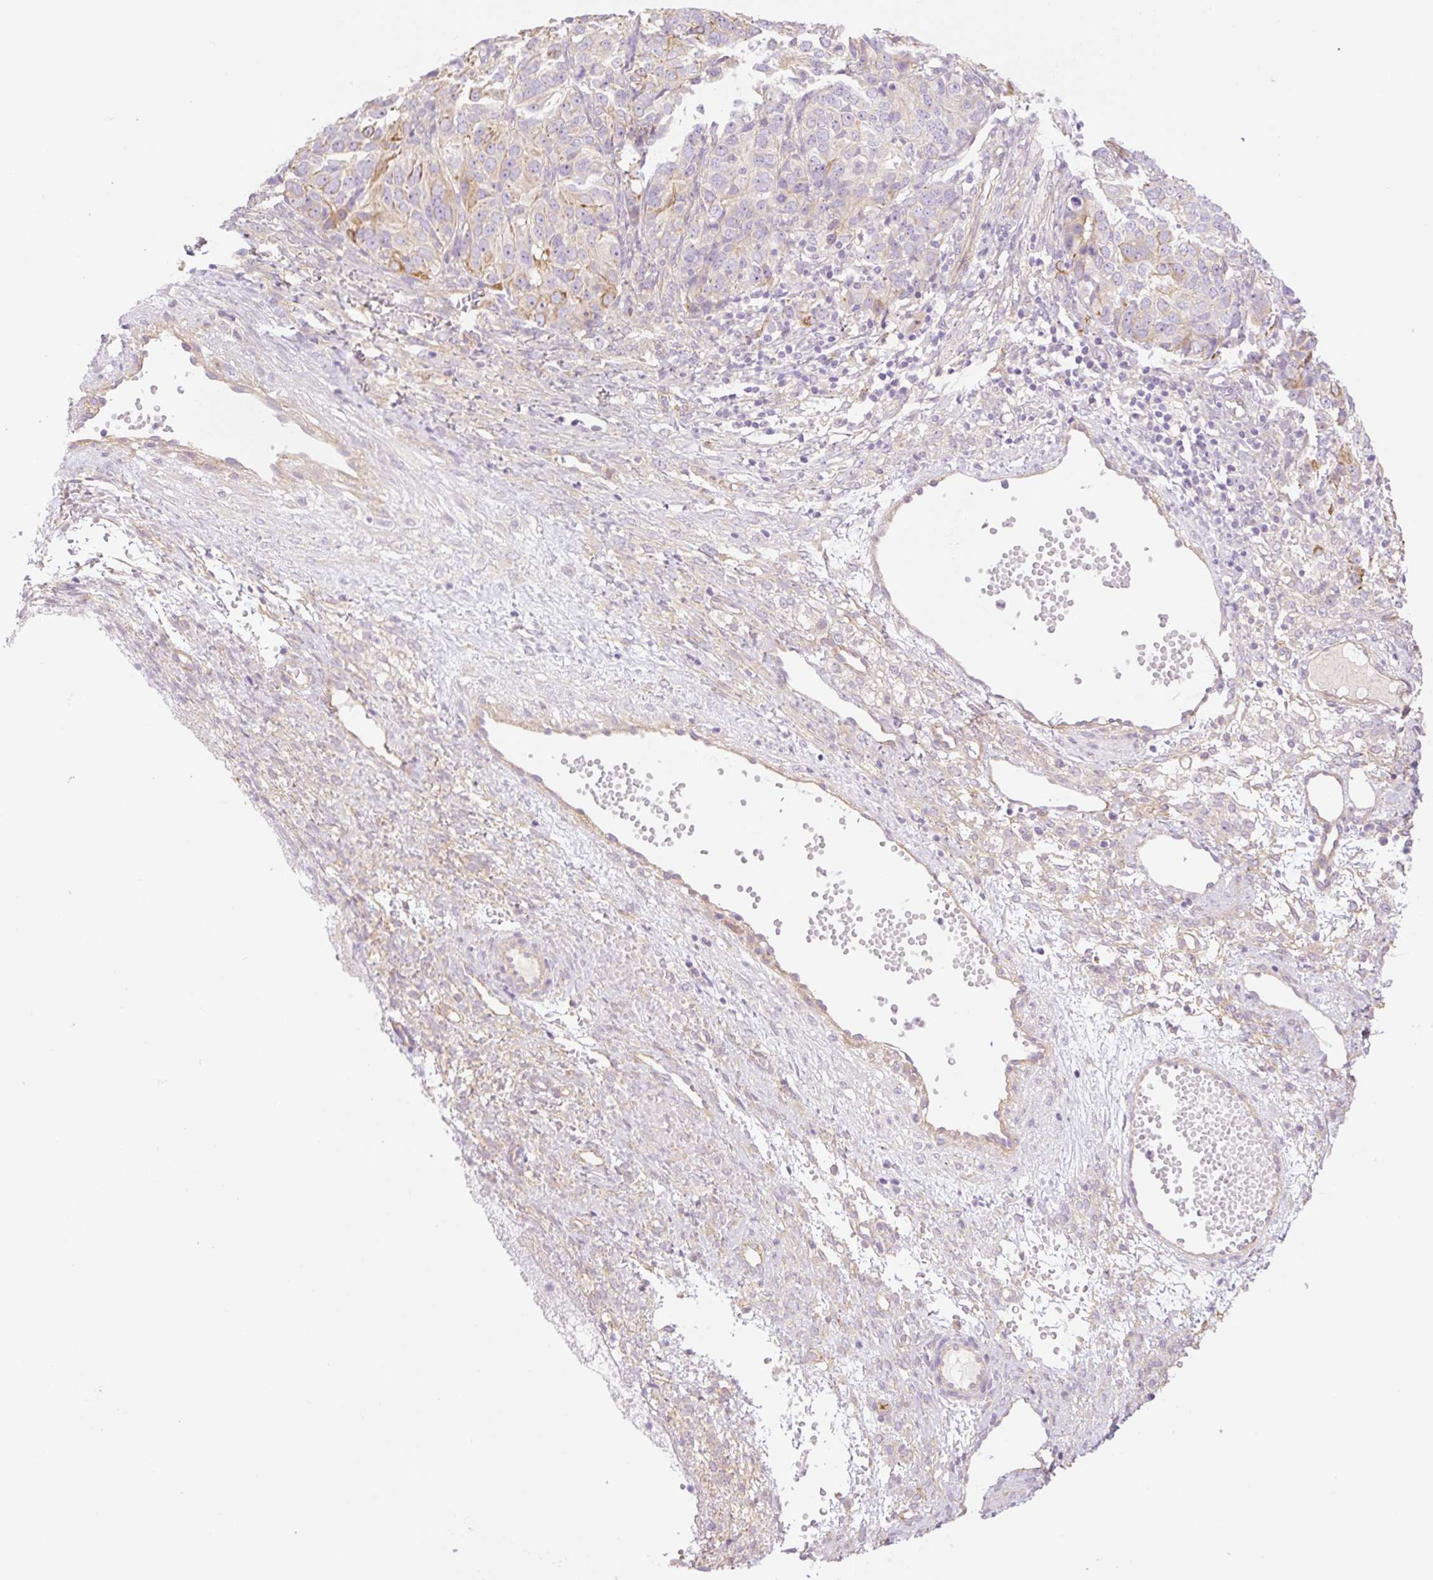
{"staining": {"intensity": "moderate", "quantity": "<25%", "location": "cytoplasmic/membranous"}, "tissue": "ovarian cancer", "cell_type": "Tumor cells", "image_type": "cancer", "snomed": [{"axis": "morphology", "description": "Carcinoma, endometroid"}, {"axis": "topography", "description": "Ovary"}], "caption": "Brown immunohistochemical staining in human endometroid carcinoma (ovarian) shows moderate cytoplasmic/membranous expression in about <25% of tumor cells.", "gene": "NLRP5", "patient": {"sex": "female", "age": 51}}